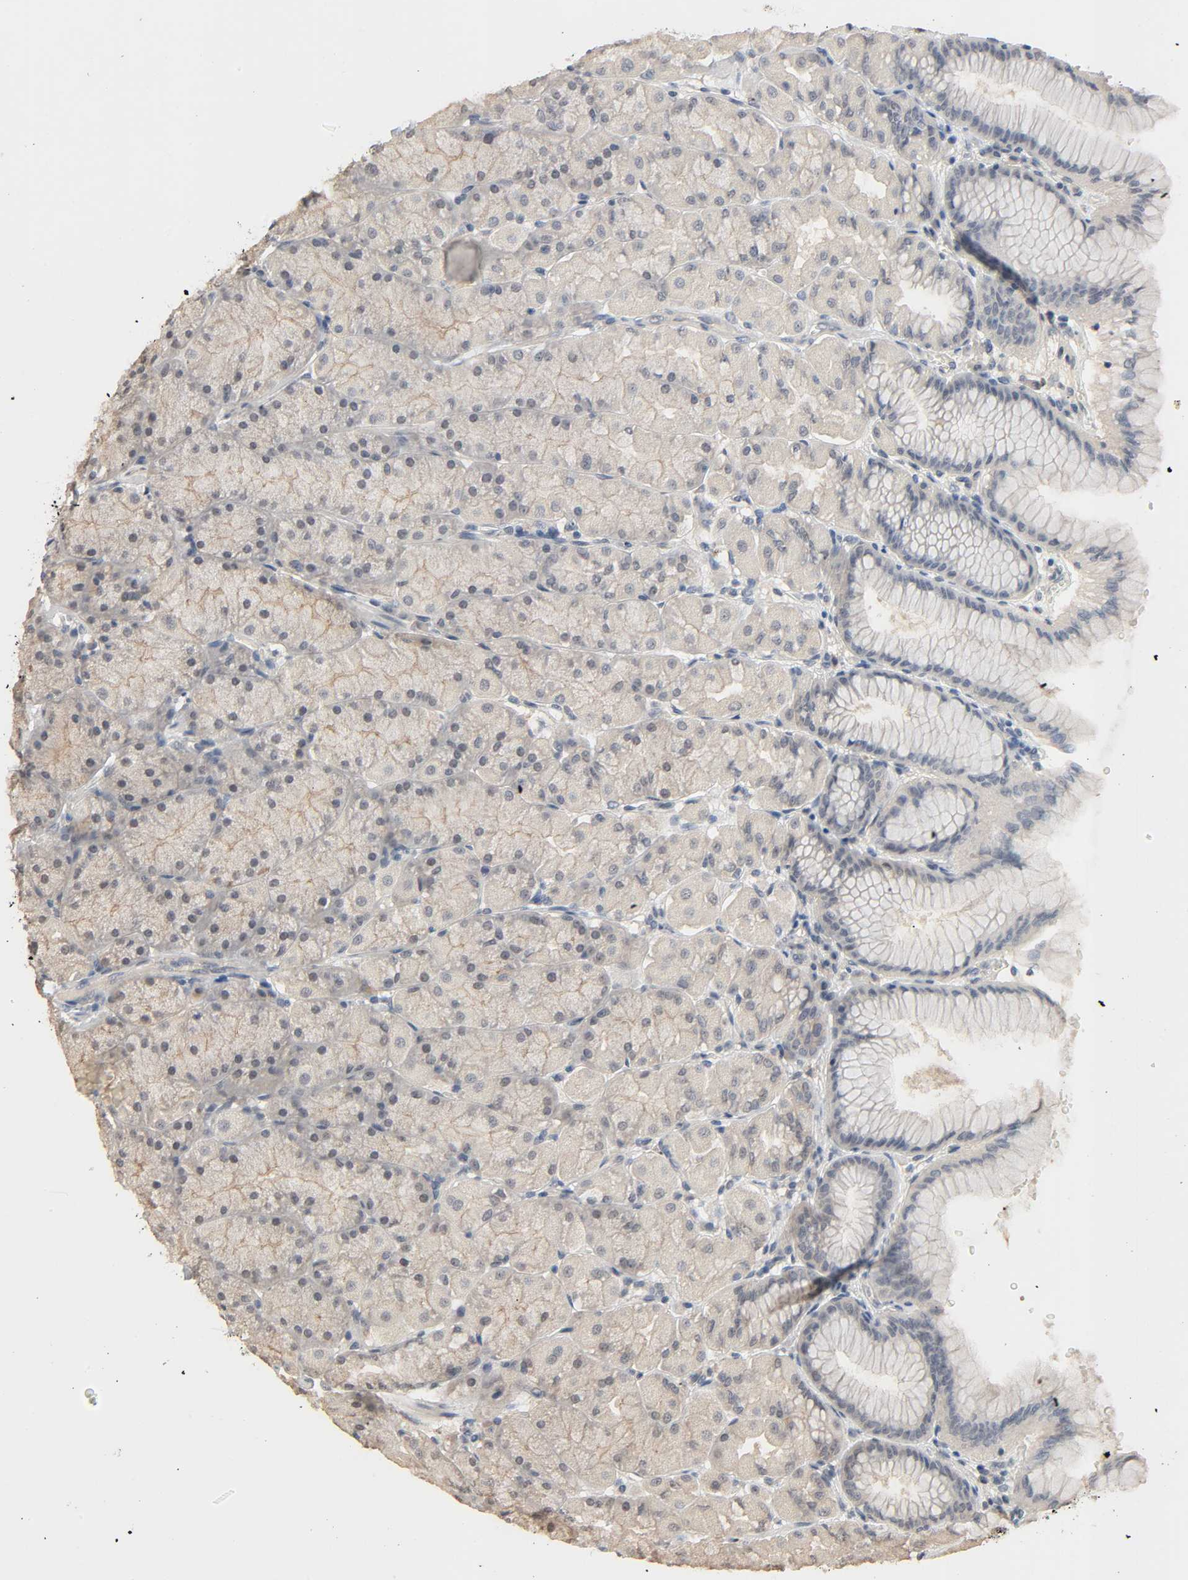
{"staining": {"intensity": "weak", "quantity": "25%-75%", "location": "cytoplasmic/membranous"}, "tissue": "stomach", "cell_type": "Glandular cells", "image_type": "normal", "snomed": [{"axis": "morphology", "description": "Normal tissue, NOS"}, {"axis": "topography", "description": "Stomach, upper"}], "caption": "DAB (3,3'-diaminobenzidine) immunohistochemical staining of normal human stomach demonstrates weak cytoplasmic/membranous protein positivity in approximately 25%-75% of glandular cells.", "gene": "MAGEA8", "patient": {"sex": "female", "age": 56}}